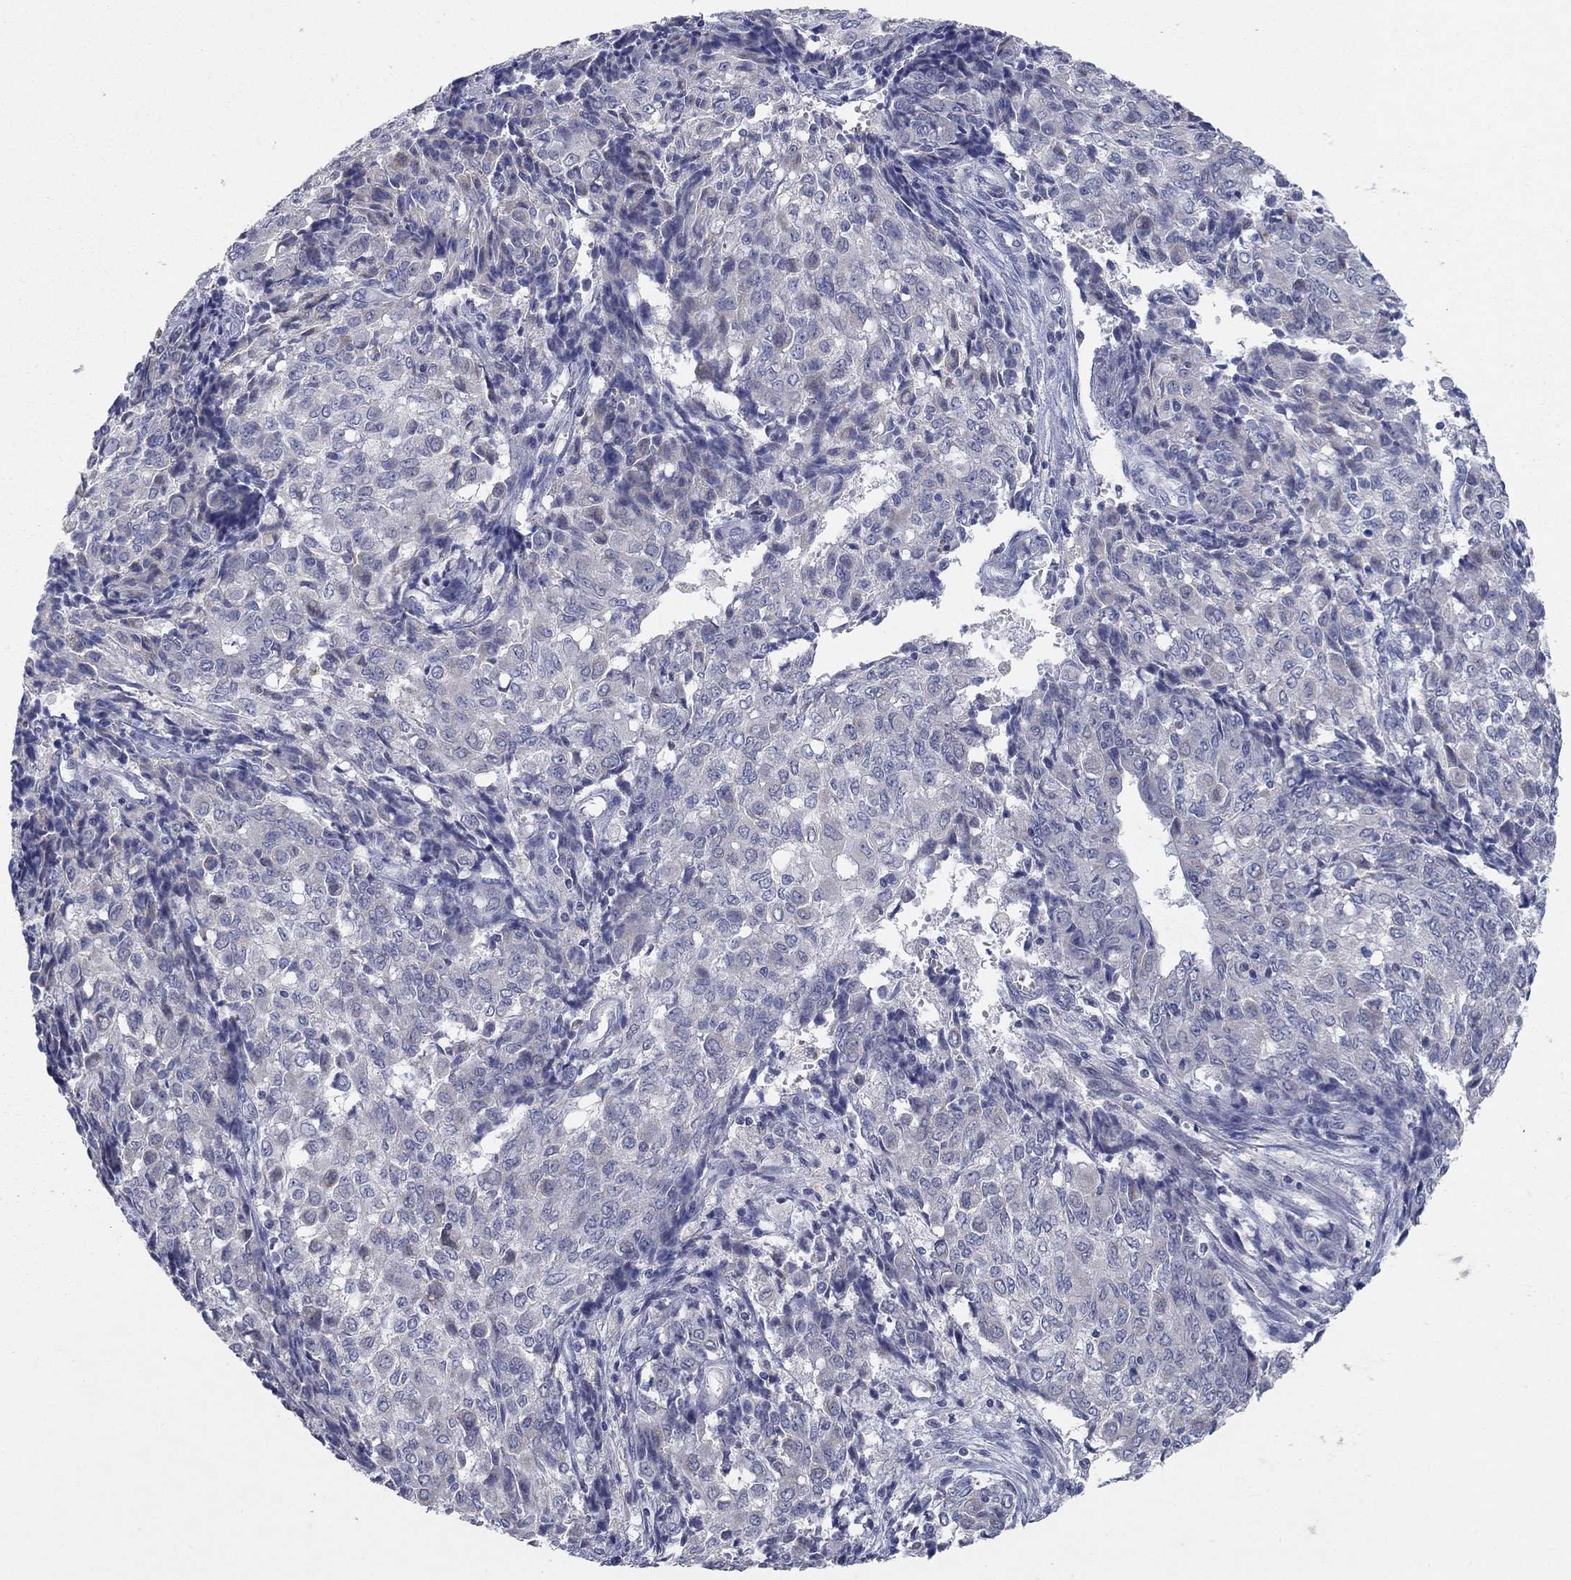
{"staining": {"intensity": "negative", "quantity": "none", "location": "none"}, "tissue": "ovarian cancer", "cell_type": "Tumor cells", "image_type": "cancer", "snomed": [{"axis": "morphology", "description": "Carcinoma, endometroid"}, {"axis": "topography", "description": "Ovary"}], "caption": "The histopathology image reveals no significant positivity in tumor cells of ovarian cancer.", "gene": "PTGDS", "patient": {"sex": "female", "age": 42}}